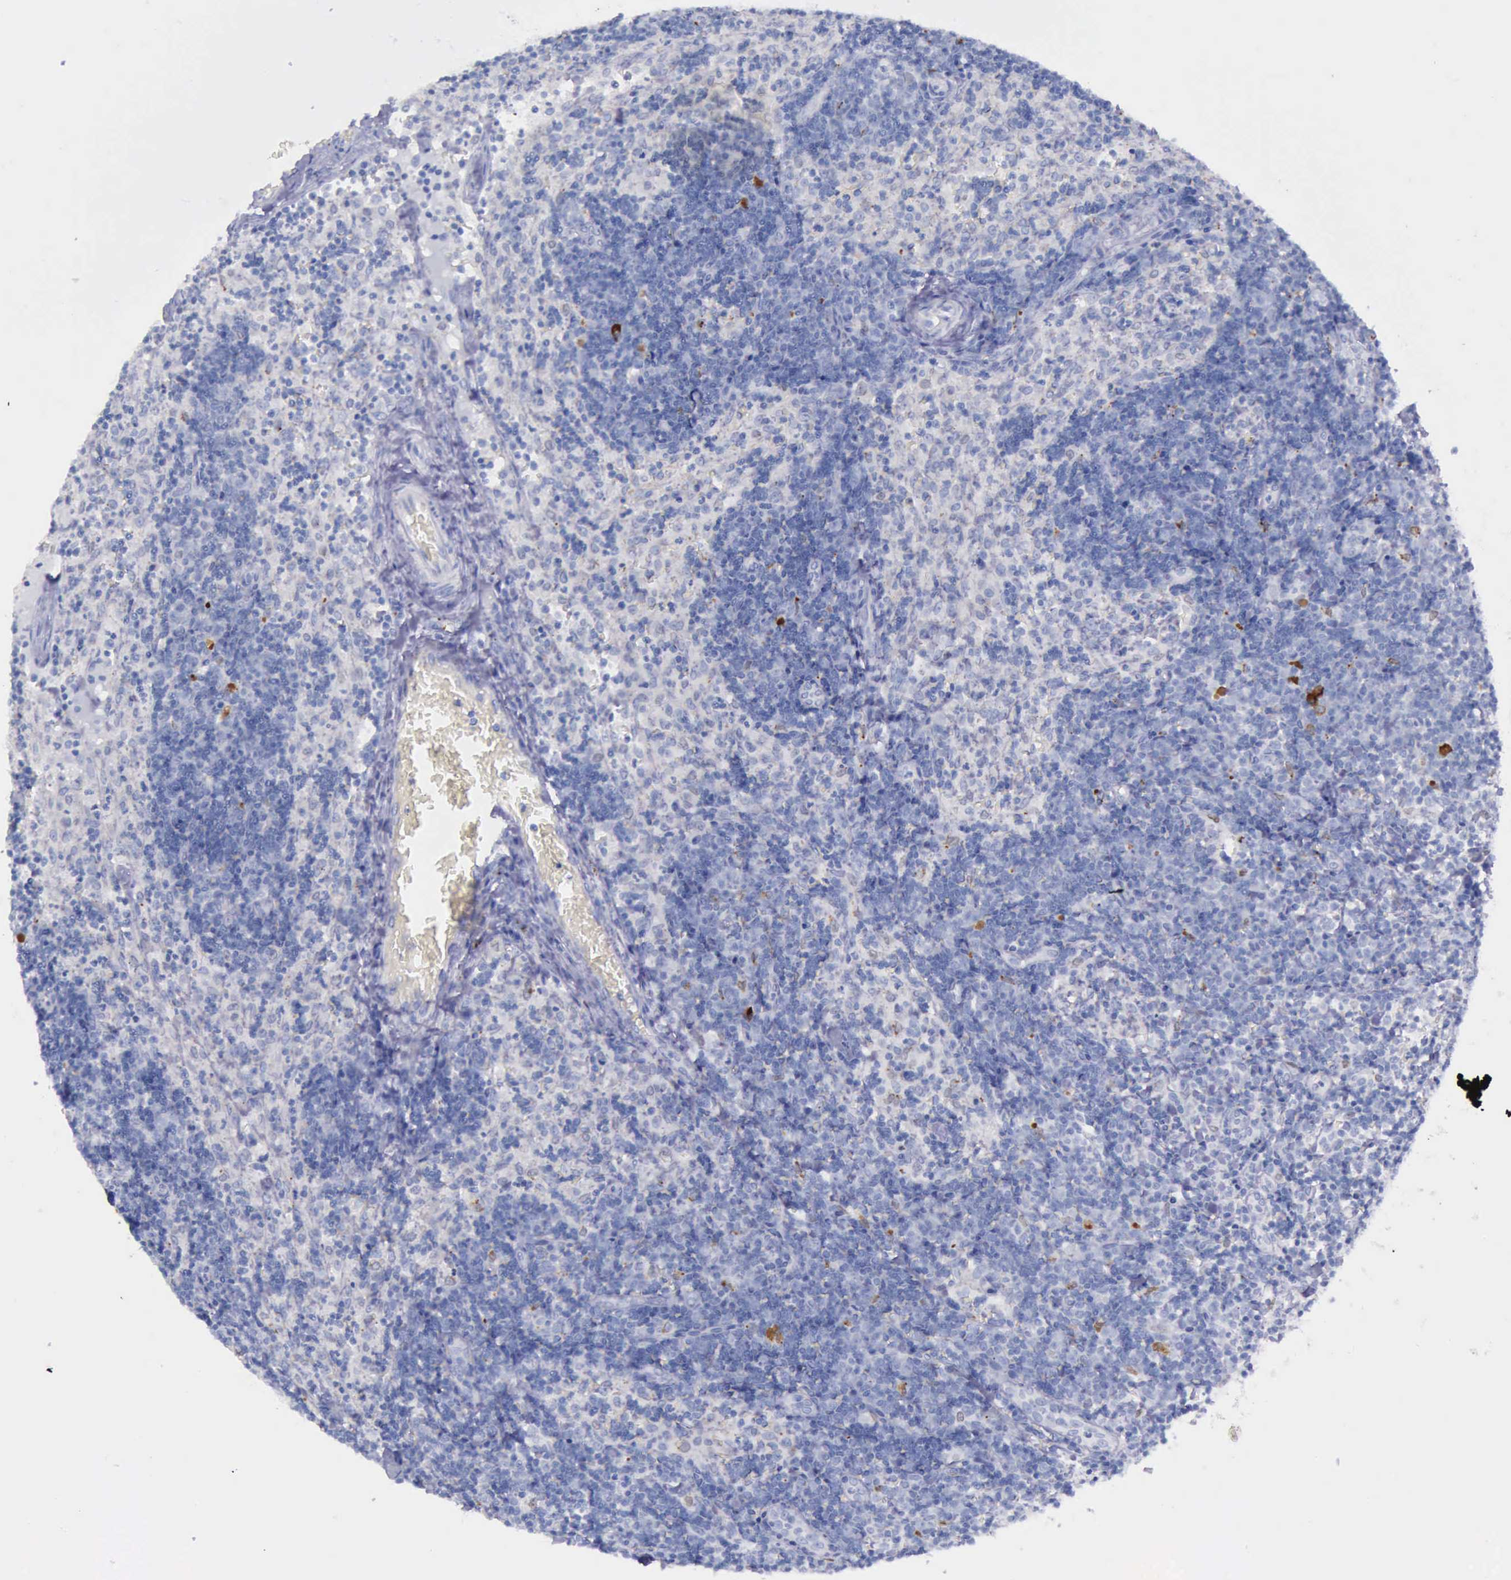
{"staining": {"intensity": "negative", "quantity": "none", "location": "none"}, "tissue": "lymph node", "cell_type": "Germinal center cells", "image_type": "normal", "snomed": [{"axis": "morphology", "description": "Normal tissue, NOS"}, {"axis": "morphology", "description": "Inflammation, NOS"}, {"axis": "topography", "description": "Lymph node"}, {"axis": "topography", "description": "Salivary gland"}], "caption": "The photomicrograph shows no staining of germinal center cells in unremarkable lymph node.", "gene": "GLA", "patient": {"sex": "male", "age": 3}}